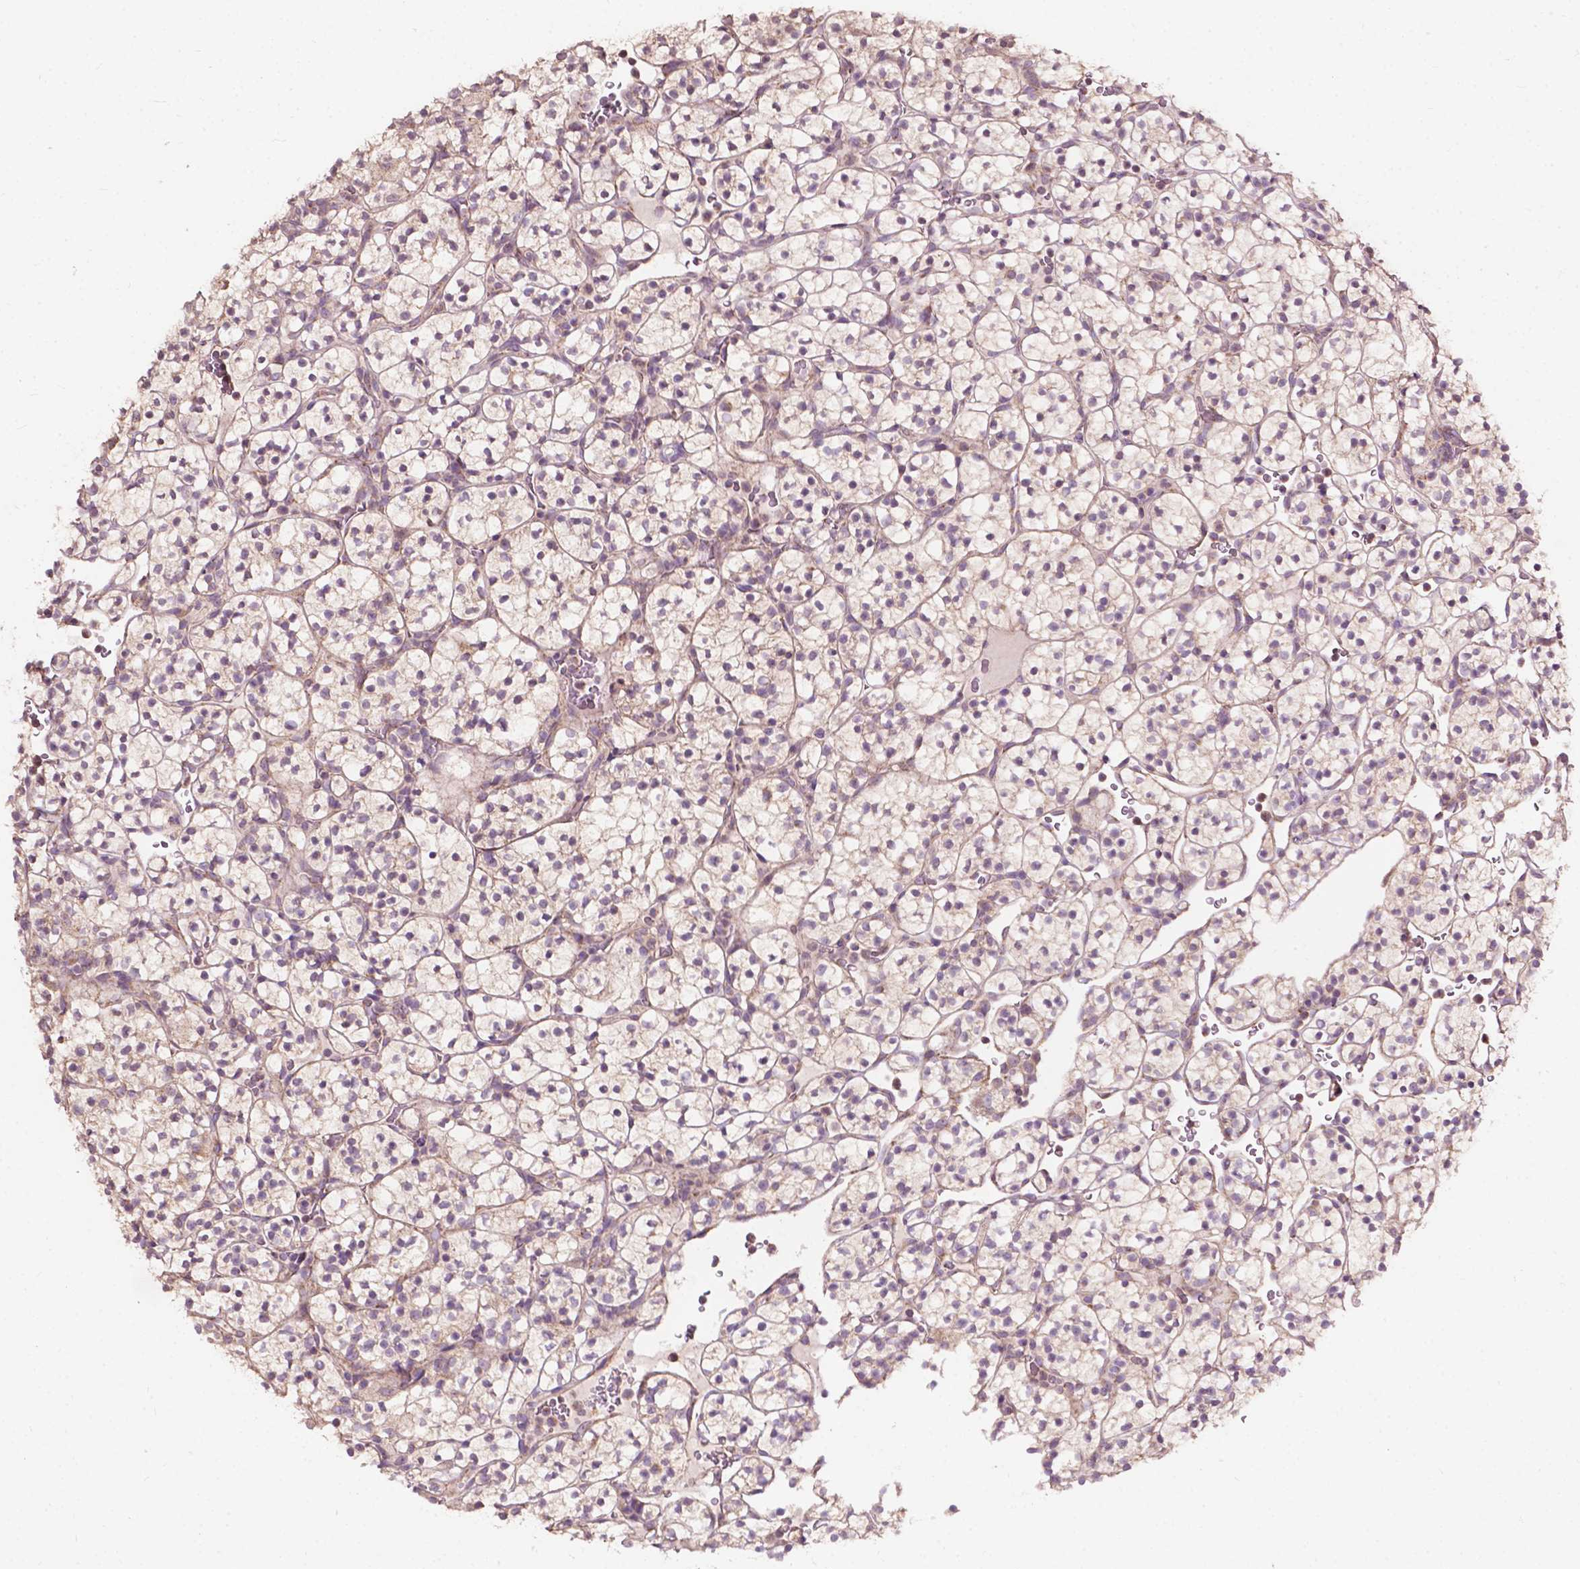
{"staining": {"intensity": "weak", "quantity": ">75%", "location": "cytoplasmic/membranous"}, "tissue": "renal cancer", "cell_type": "Tumor cells", "image_type": "cancer", "snomed": [{"axis": "morphology", "description": "Adenocarcinoma, NOS"}, {"axis": "topography", "description": "Kidney"}], "caption": "A brown stain shows weak cytoplasmic/membranous expression of a protein in human renal adenocarcinoma tumor cells.", "gene": "NDUFA10", "patient": {"sex": "female", "age": 89}}